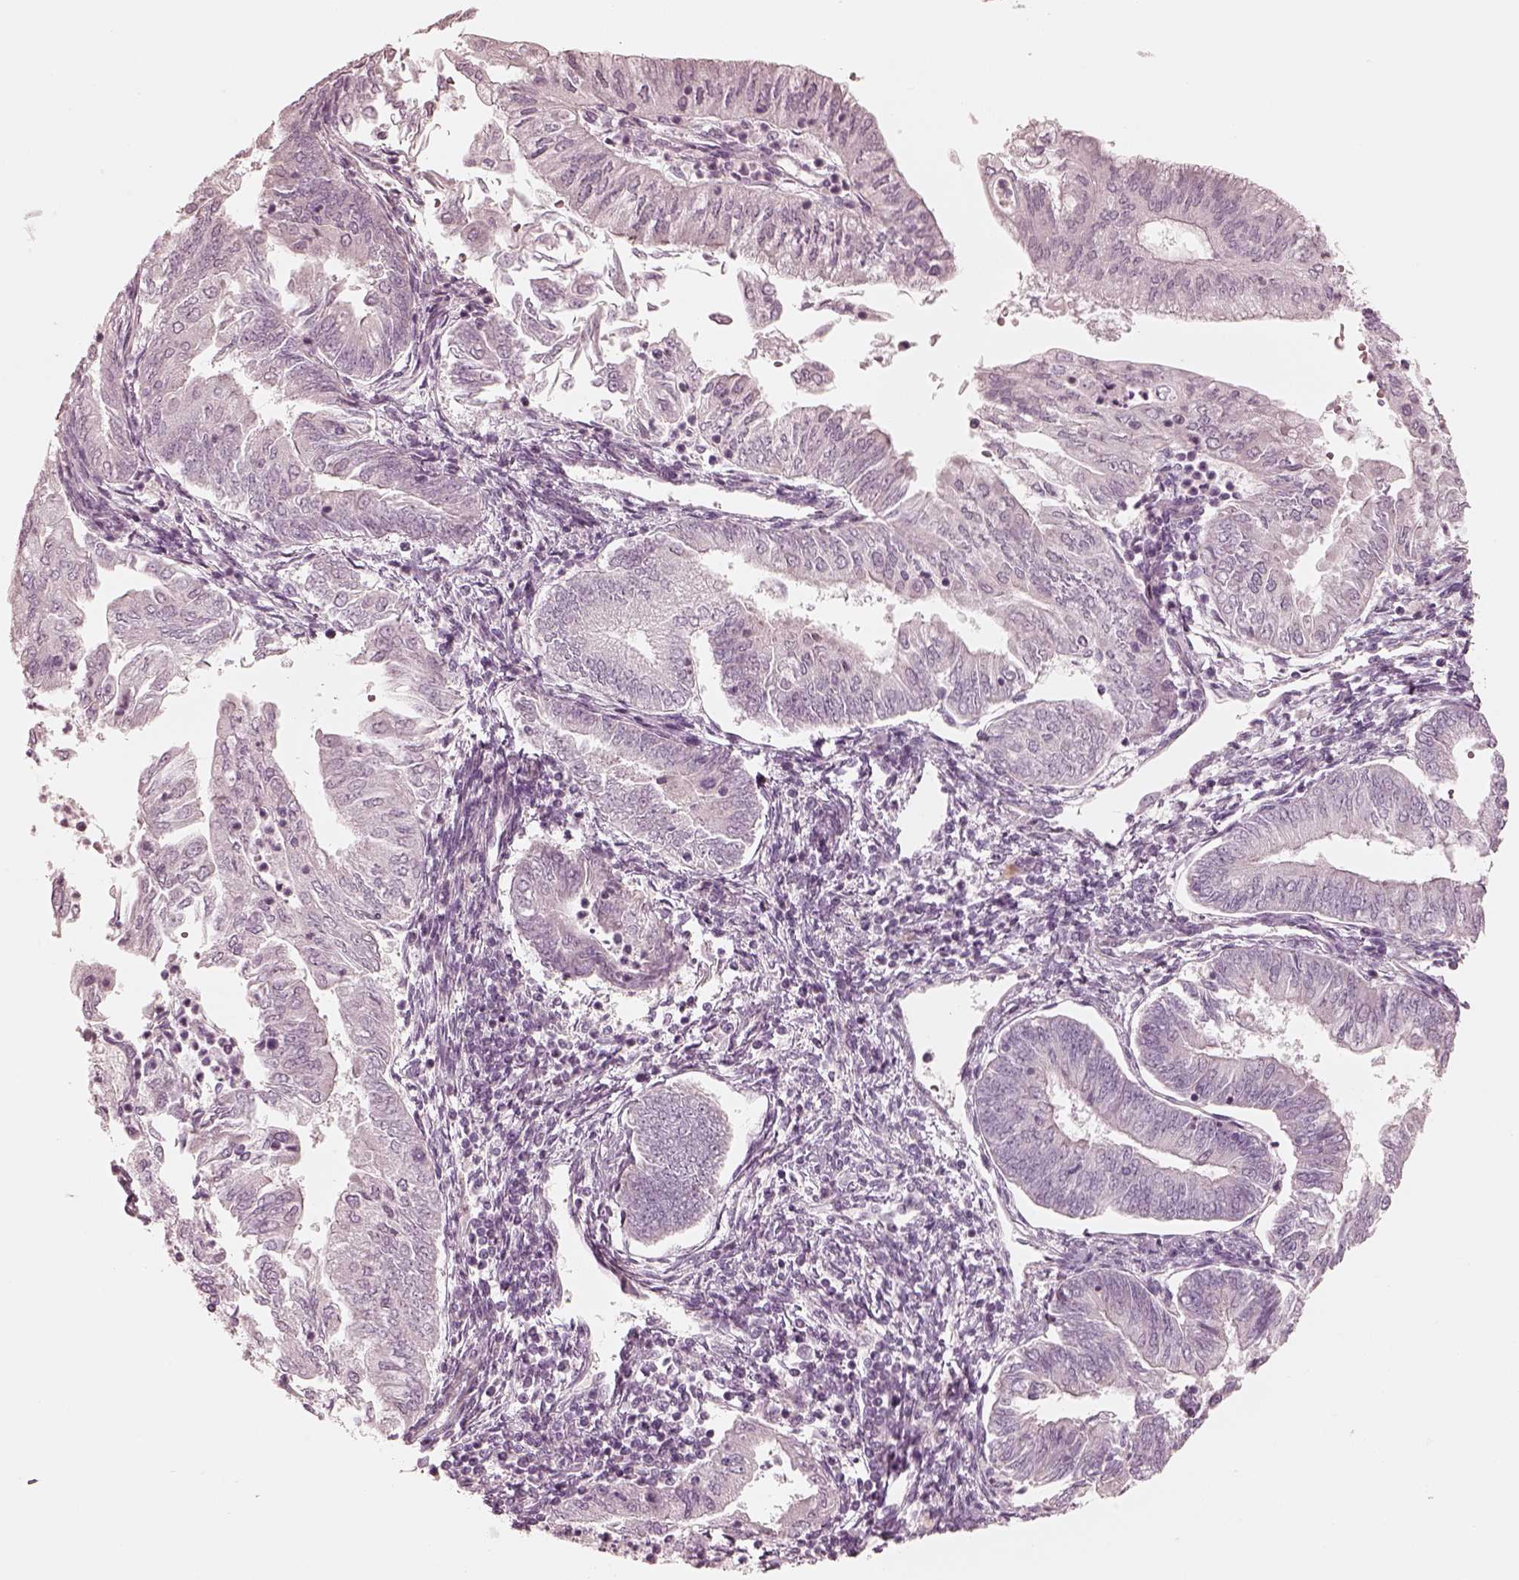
{"staining": {"intensity": "negative", "quantity": "none", "location": "none"}, "tissue": "endometrial cancer", "cell_type": "Tumor cells", "image_type": "cancer", "snomed": [{"axis": "morphology", "description": "Adenocarcinoma, NOS"}, {"axis": "topography", "description": "Endometrium"}], "caption": "Immunohistochemical staining of human endometrial adenocarcinoma shows no significant staining in tumor cells.", "gene": "SPATA24", "patient": {"sex": "female", "age": 55}}